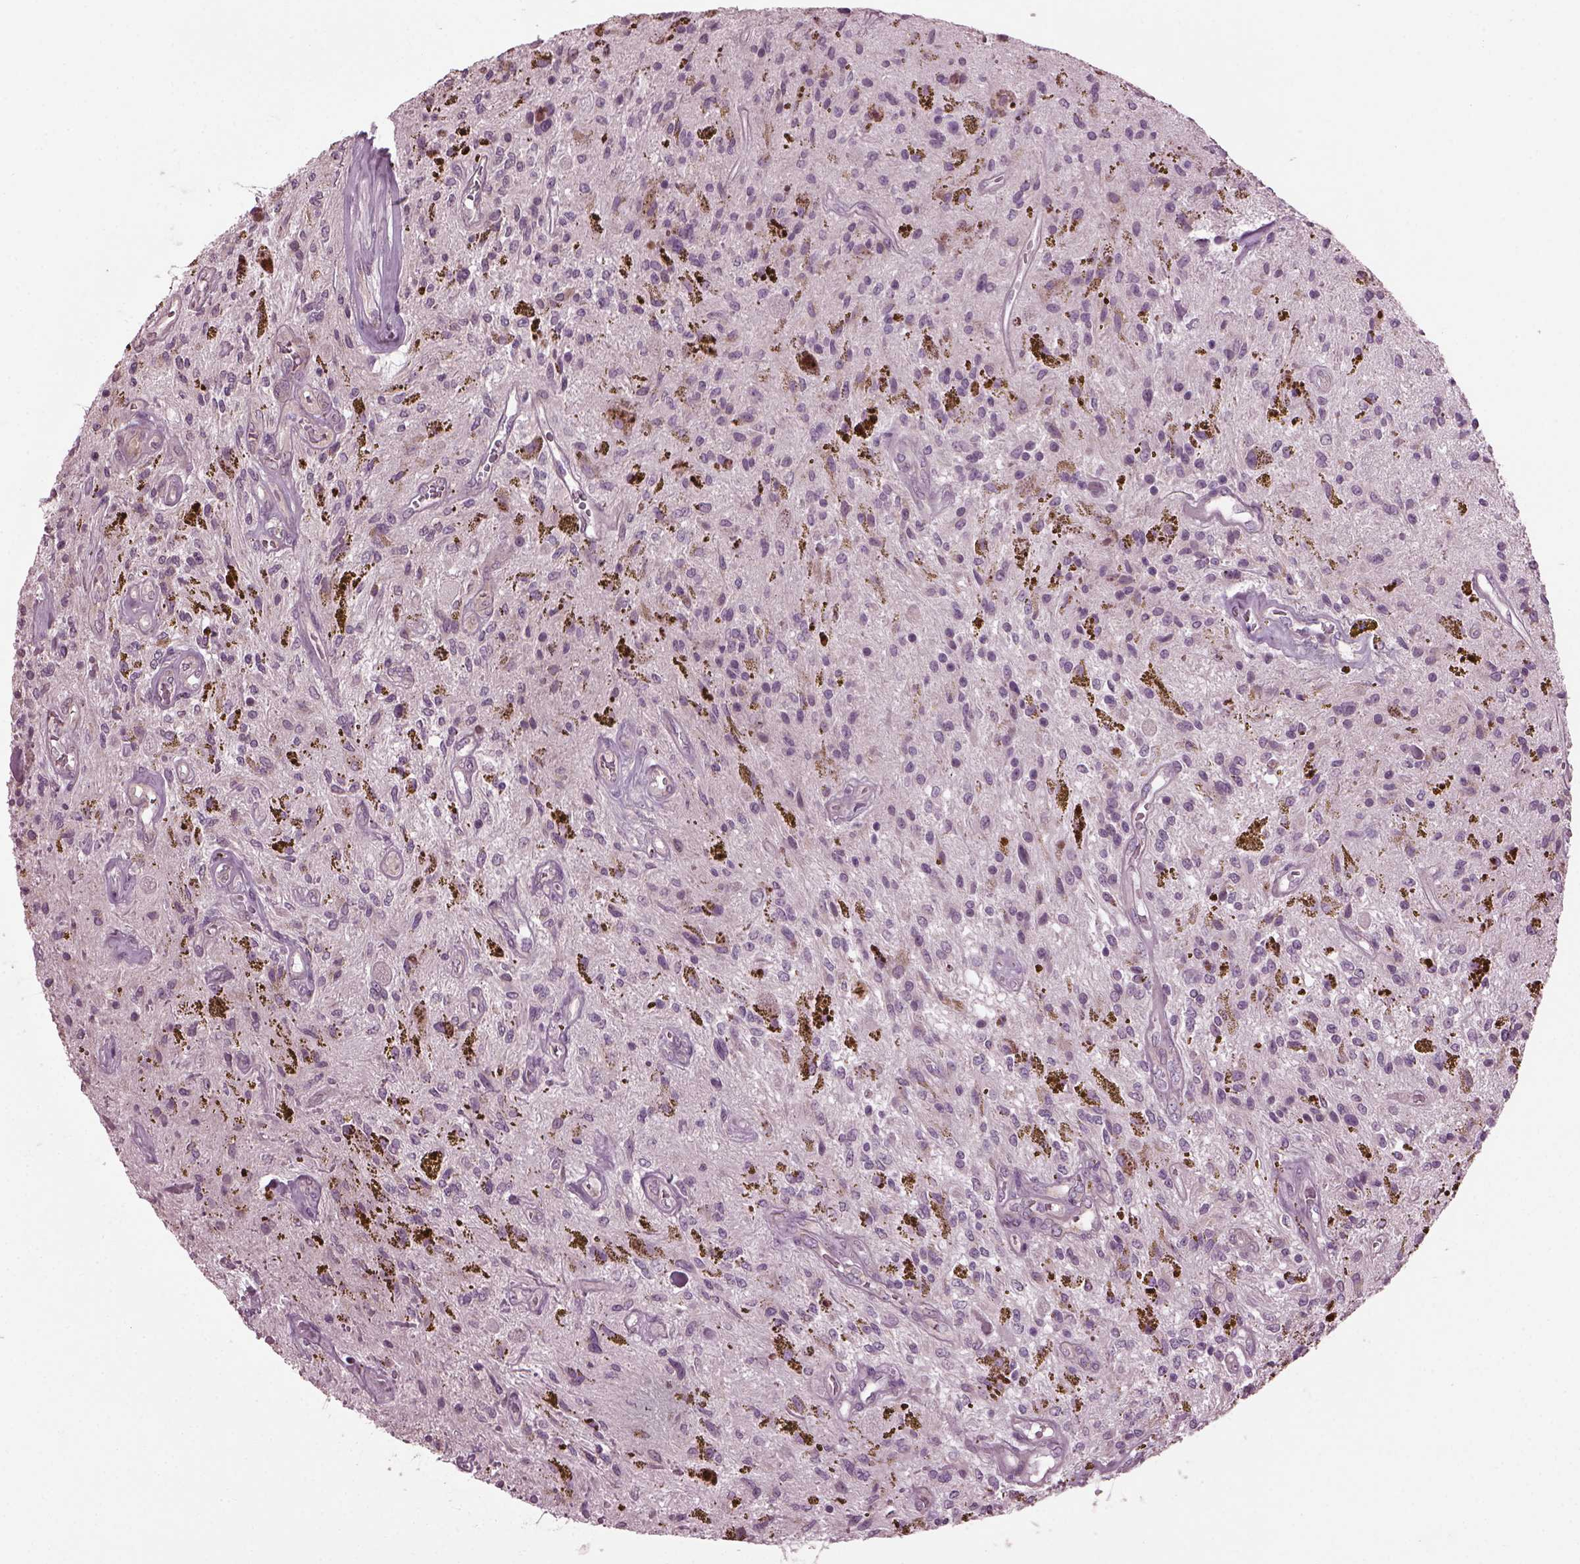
{"staining": {"intensity": "negative", "quantity": "none", "location": "none"}, "tissue": "glioma", "cell_type": "Tumor cells", "image_type": "cancer", "snomed": [{"axis": "morphology", "description": "Glioma, malignant, Low grade"}, {"axis": "topography", "description": "Cerebellum"}], "caption": "High magnification brightfield microscopy of low-grade glioma (malignant) stained with DAB (3,3'-diaminobenzidine) (brown) and counterstained with hematoxylin (blue): tumor cells show no significant staining.", "gene": "CABP5", "patient": {"sex": "female", "age": 14}}